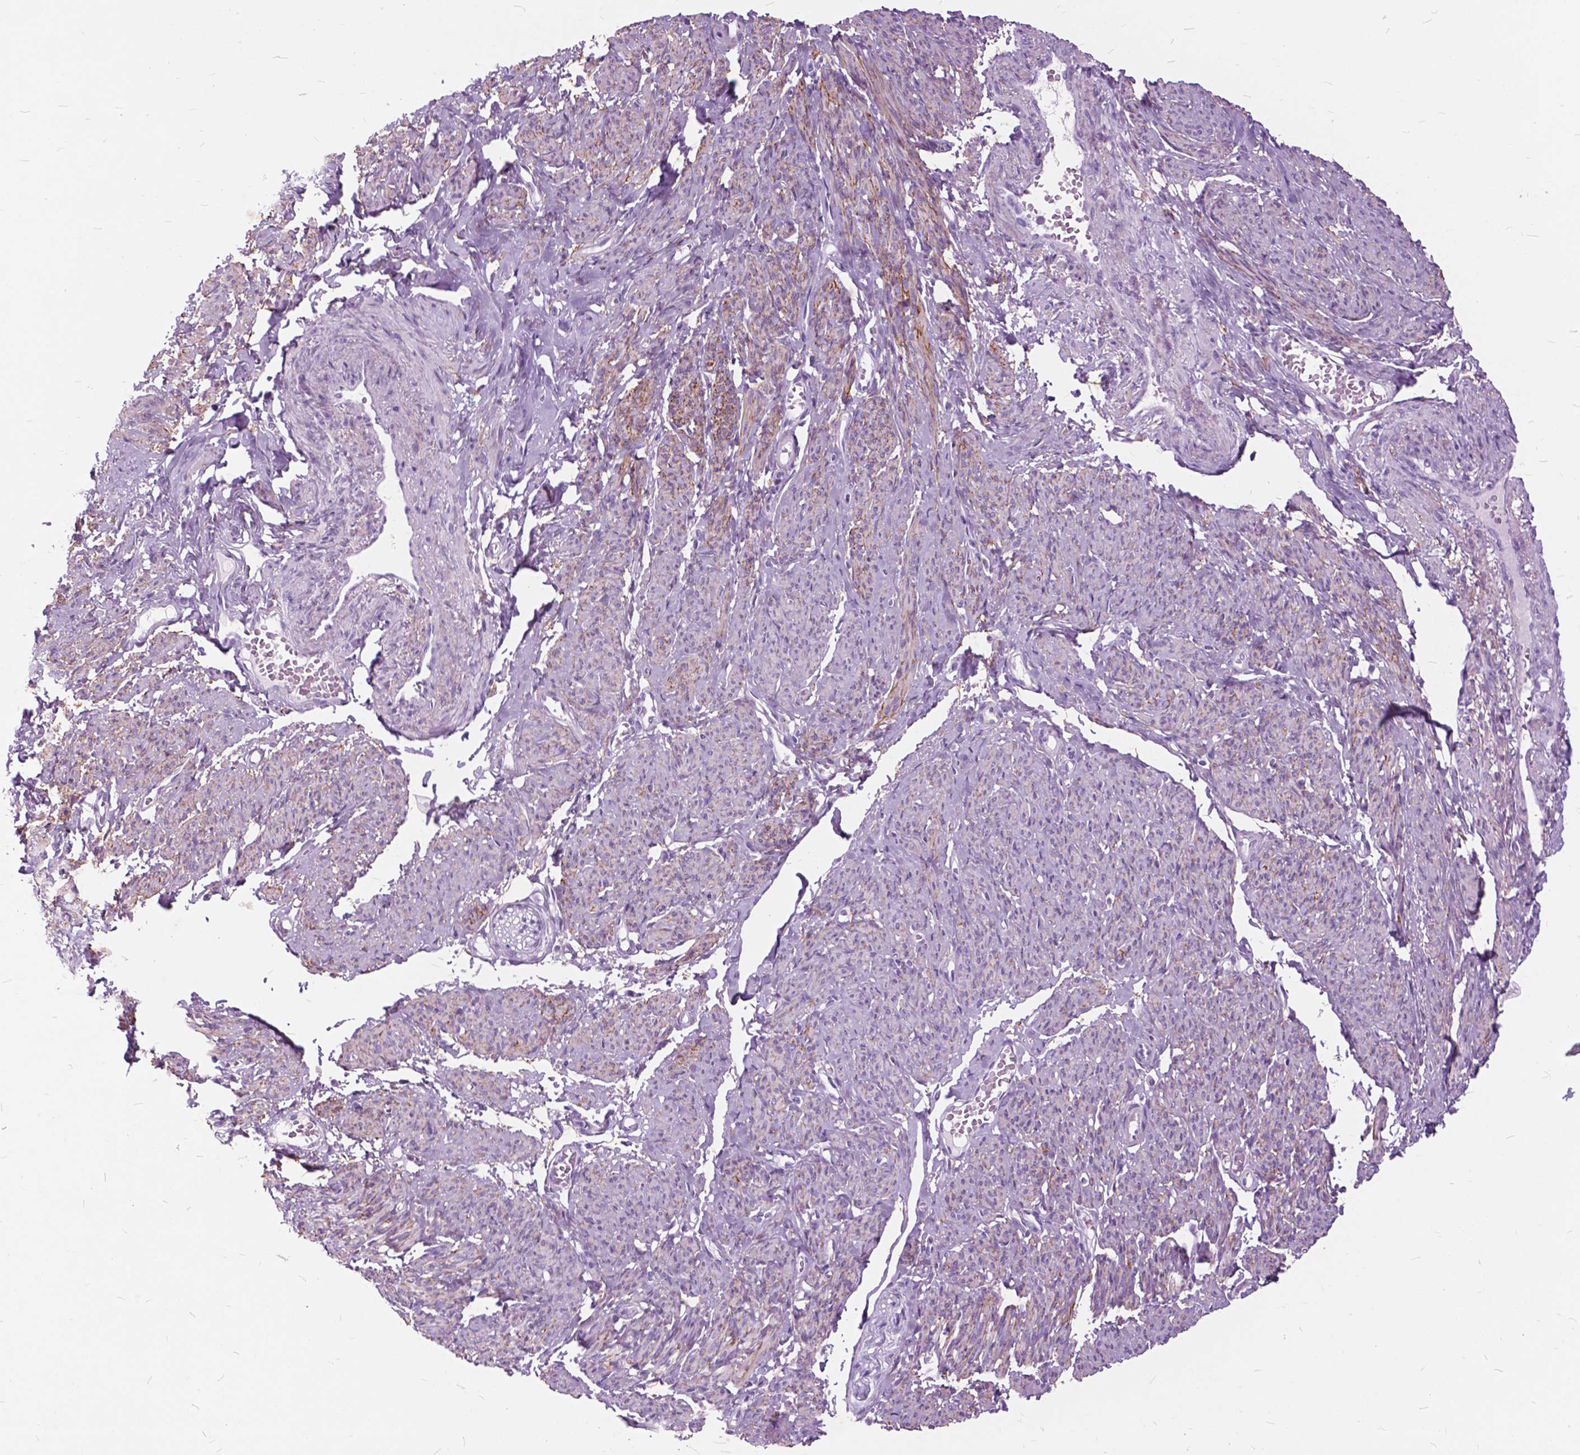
{"staining": {"intensity": "negative", "quantity": "none", "location": "none"}, "tissue": "smooth muscle", "cell_type": "Smooth muscle cells", "image_type": "normal", "snomed": [{"axis": "morphology", "description": "Normal tissue, NOS"}, {"axis": "topography", "description": "Smooth muscle"}], "caption": "An immunohistochemistry micrograph of benign smooth muscle is shown. There is no staining in smooth muscle cells of smooth muscle. (Immunohistochemistry, brightfield microscopy, high magnification).", "gene": "GDF9", "patient": {"sex": "female", "age": 65}}